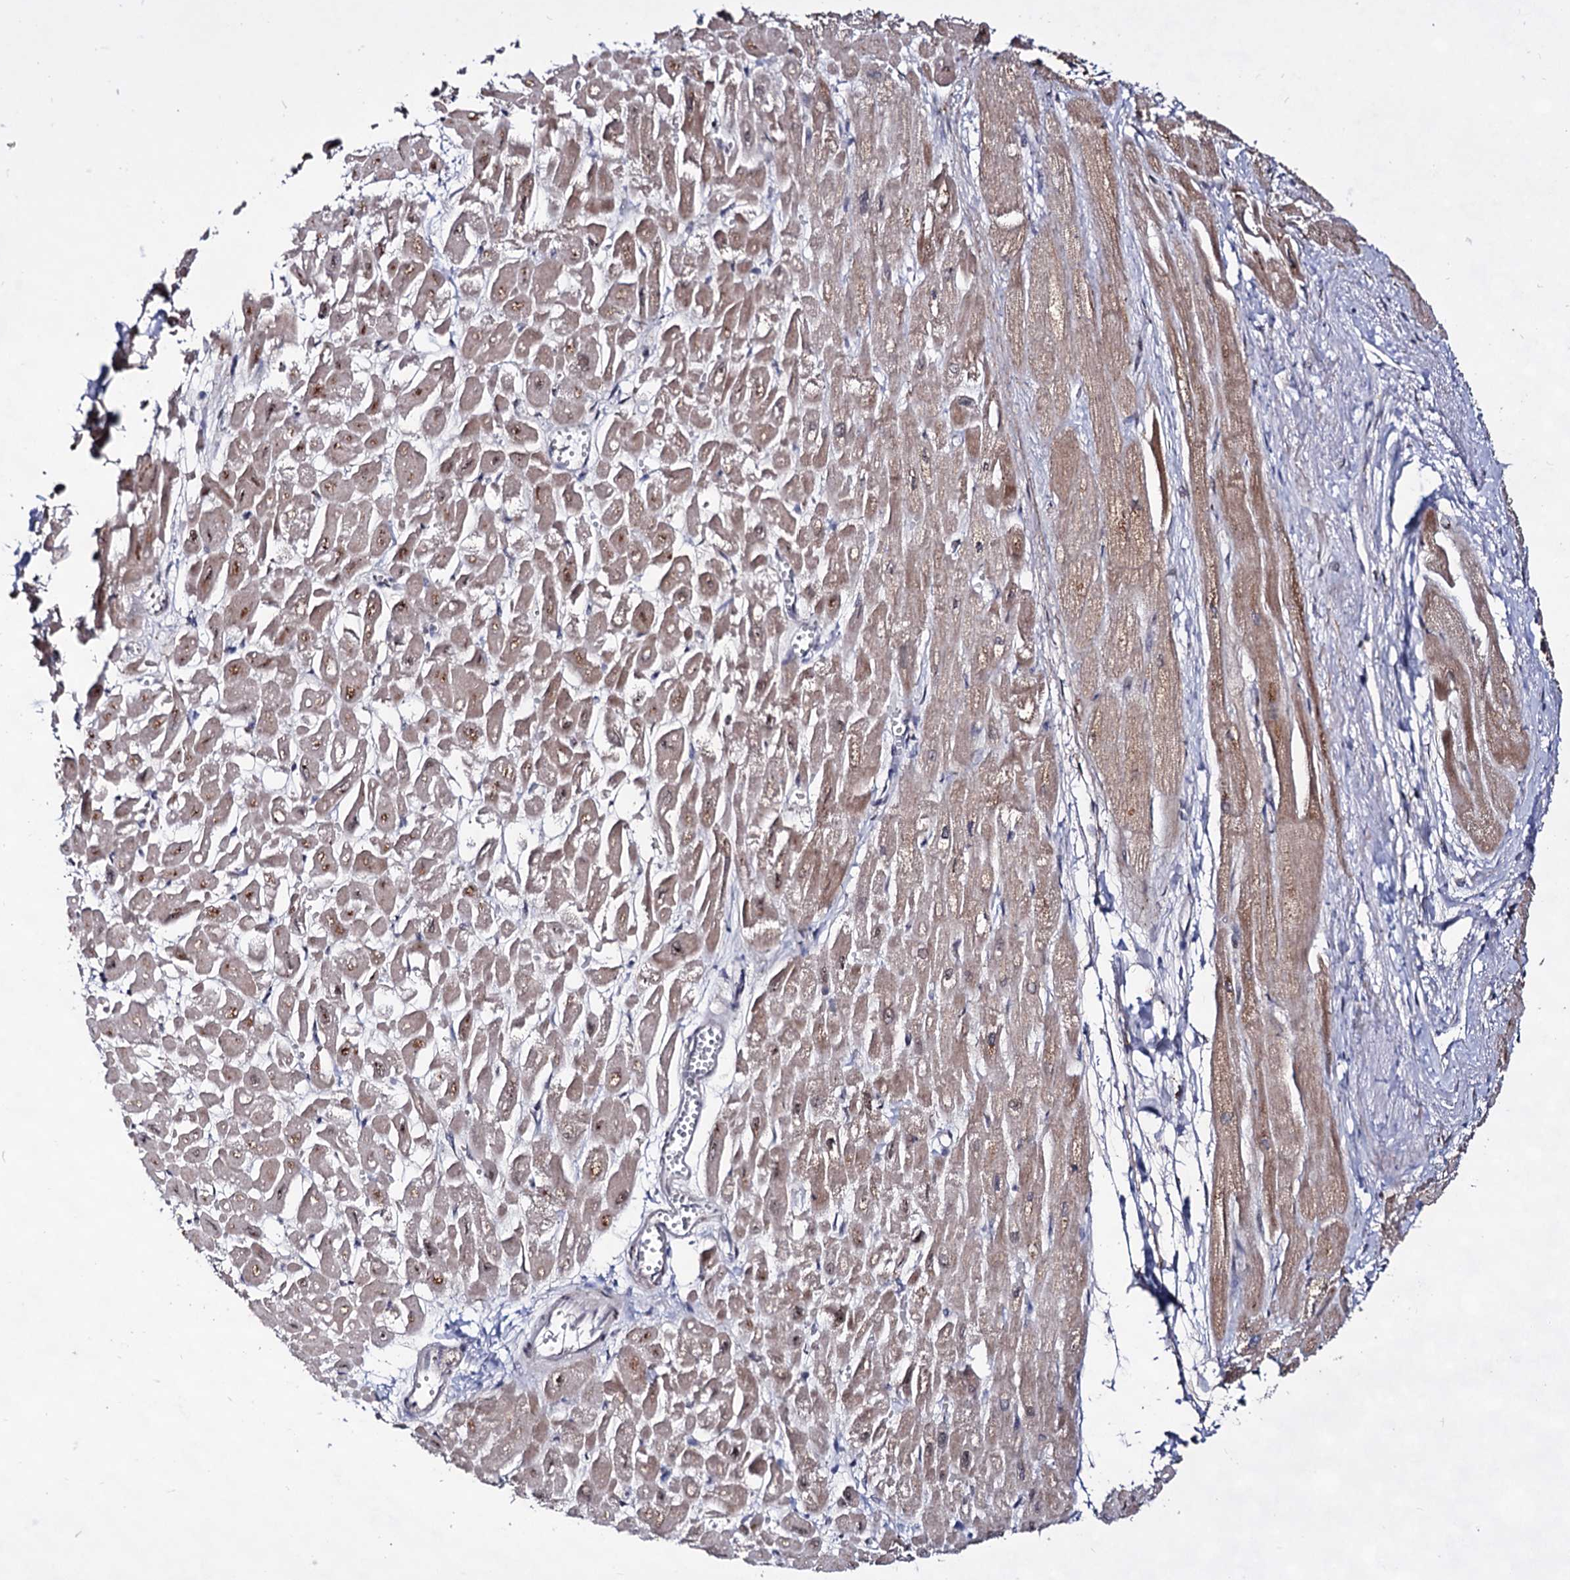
{"staining": {"intensity": "moderate", "quantity": "25%-75%", "location": "cytoplasmic/membranous,nuclear"}, "tissue": "heart muscle", "cell_type": "Cardiomyocytes", "image_type": "normal", "snomed": [{"axis": "morphology", "description": "Normal tissue, NOS"}, {"axis": "topography", "description": "Heart"}], "caption": "Protein staining by IHC demonstrates moderate cytoplasmic/membranous,nuclear expression in about 25%-75% of cardiomyocytes in benign heart muscle.", "gene": "EXOSC10", "patient": {"sex": "male", "age": 54}}